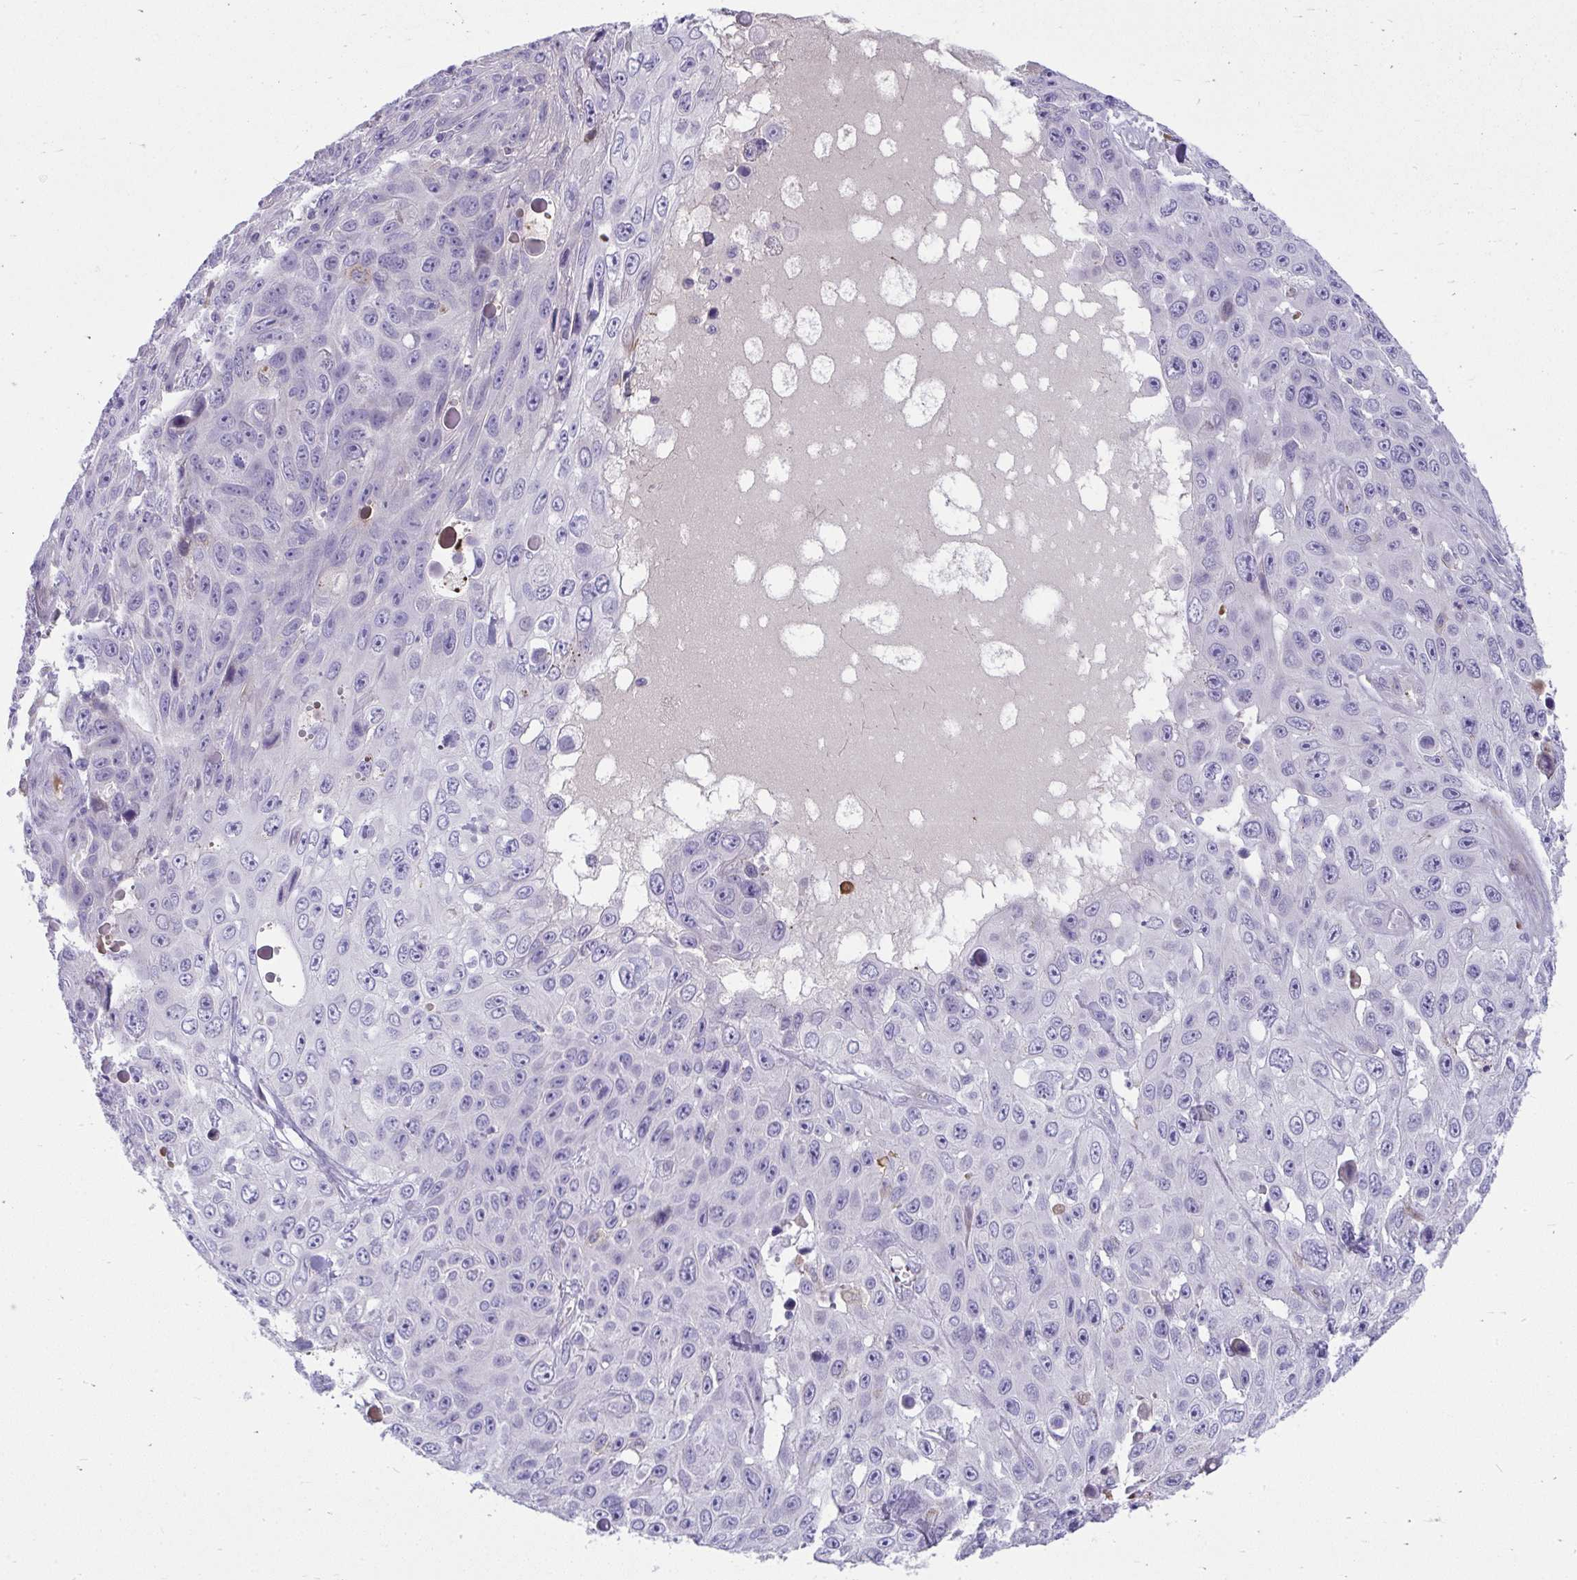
{"staining": {"intensity": "negative", "quantity": "none", "location": "none"}, "tissue": "skin cancer", "cell_type": "Tumor cells", "image_type": "cancer", "snomed": [{"axis": "morphology", "description": "Squamous cell carcinoma, NOS"}, {"axis": "topography", "description": "Skin"}], "caption": "There is no significant positivity in tumor cells of squamous cell carcinoma (skin). (Stains: DAB (3,3'-diaminobenzidine) immunohistochemistry with hematoxylin counter stain, Microscopy: brightfield microscopy at high magnification).", "gene": "PIGZ", "patient": {"sex": "male", "age": 82}}